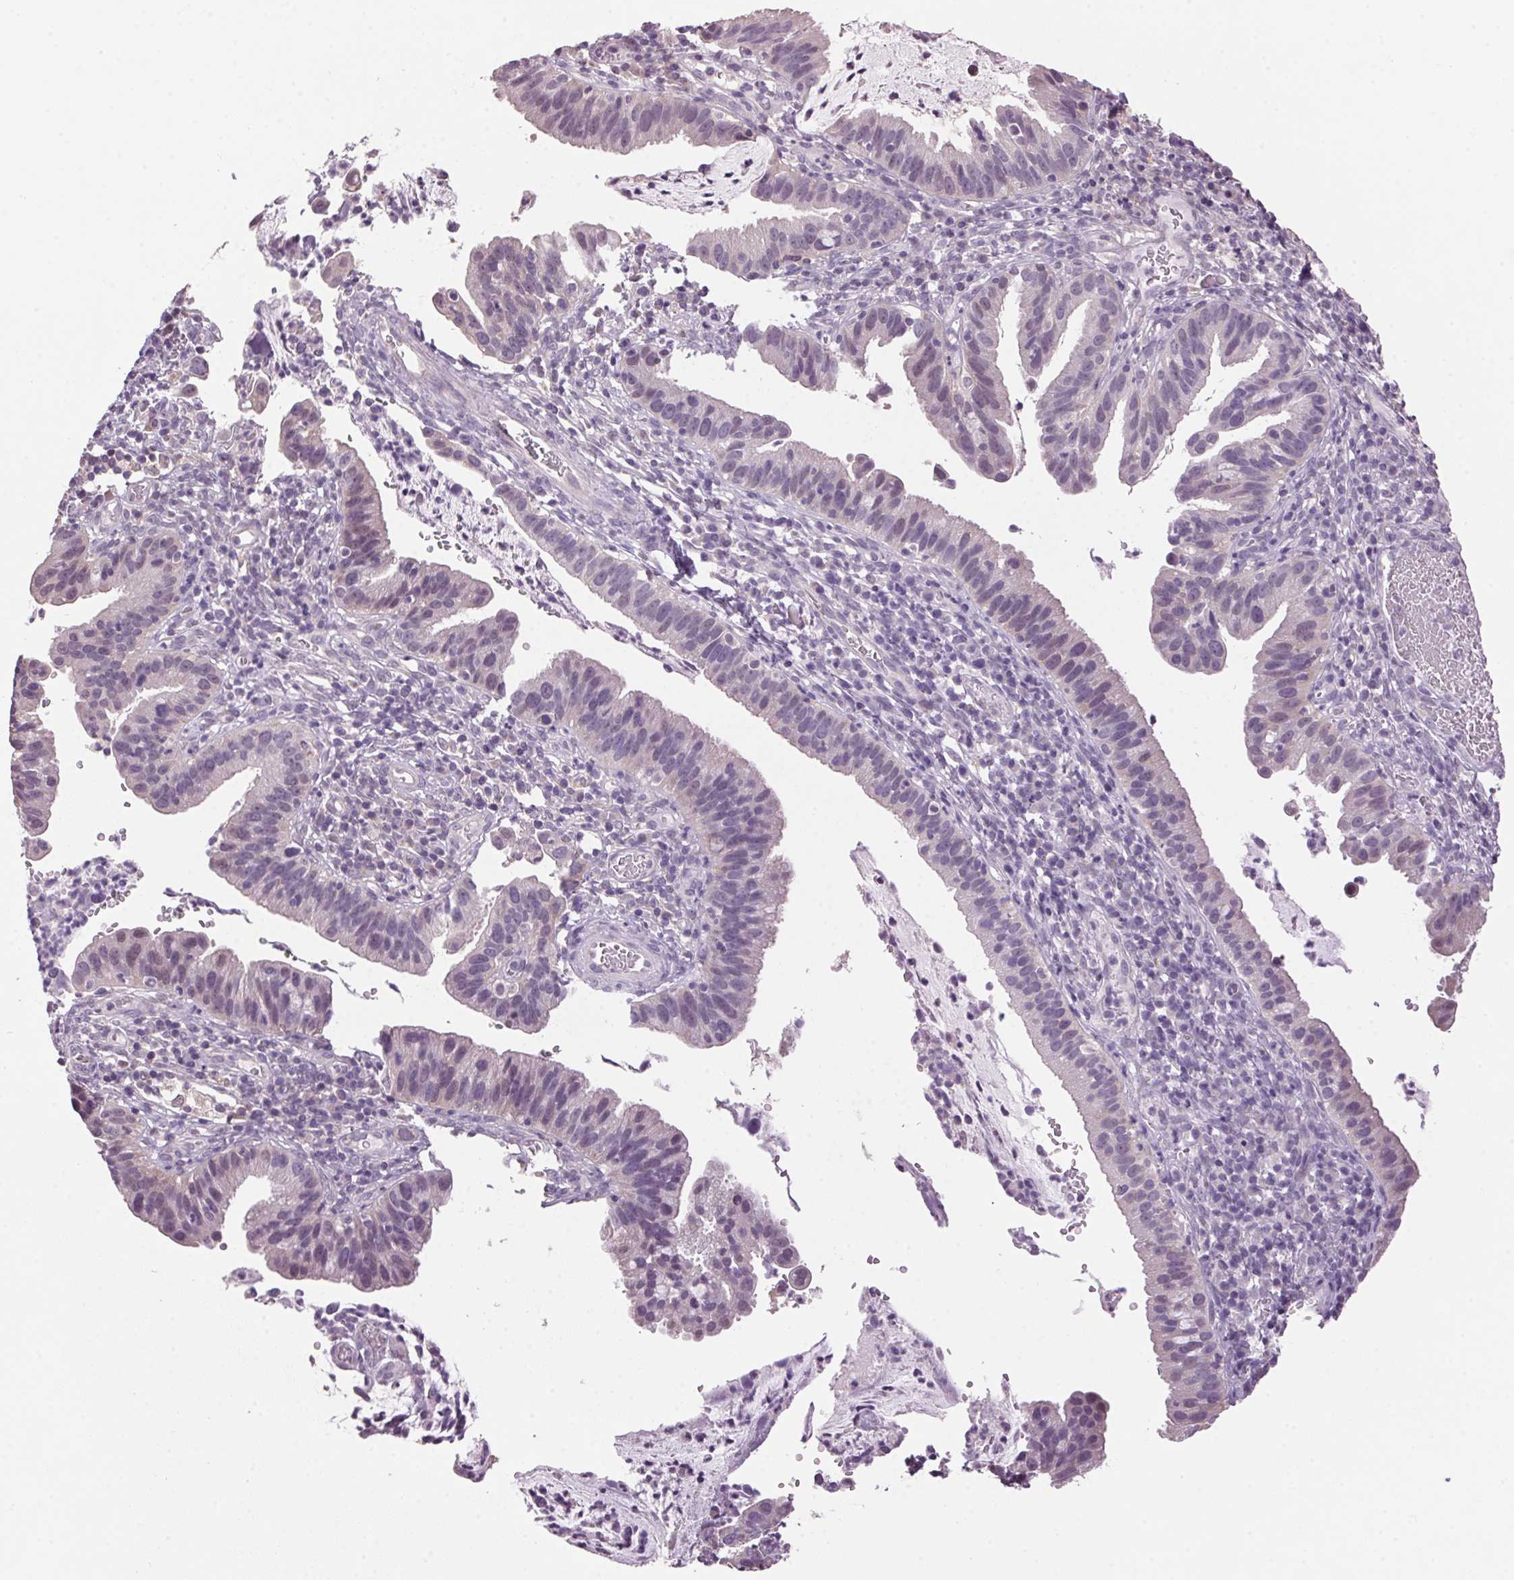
{"staining": {"intensity": "weak", "quantity": "25%-75%", "location": "nuclear"}, "tissue": "cervical cancer", "cell_type": "Tumor cells", "image_type": "cancer", "snomed": [{"axis": "morphology", "description": "Adenocarcinoma, NOS"}, {"axis": "topography", "description": "Cervix"}], "caption": "IHC staining of cervical cancer, which shows low levels of weak nuclear expression in about 25%-75% of tumor cells indicating weak nuclear protein expression. The staining was performed using DAB (3,3'-diaminobenzidine) (brown) for protein detection and nuclei were counterstained in hematoxylin (blue).", "gene": "VWA3B", "patient": {"sex": "female", "age": 34}}